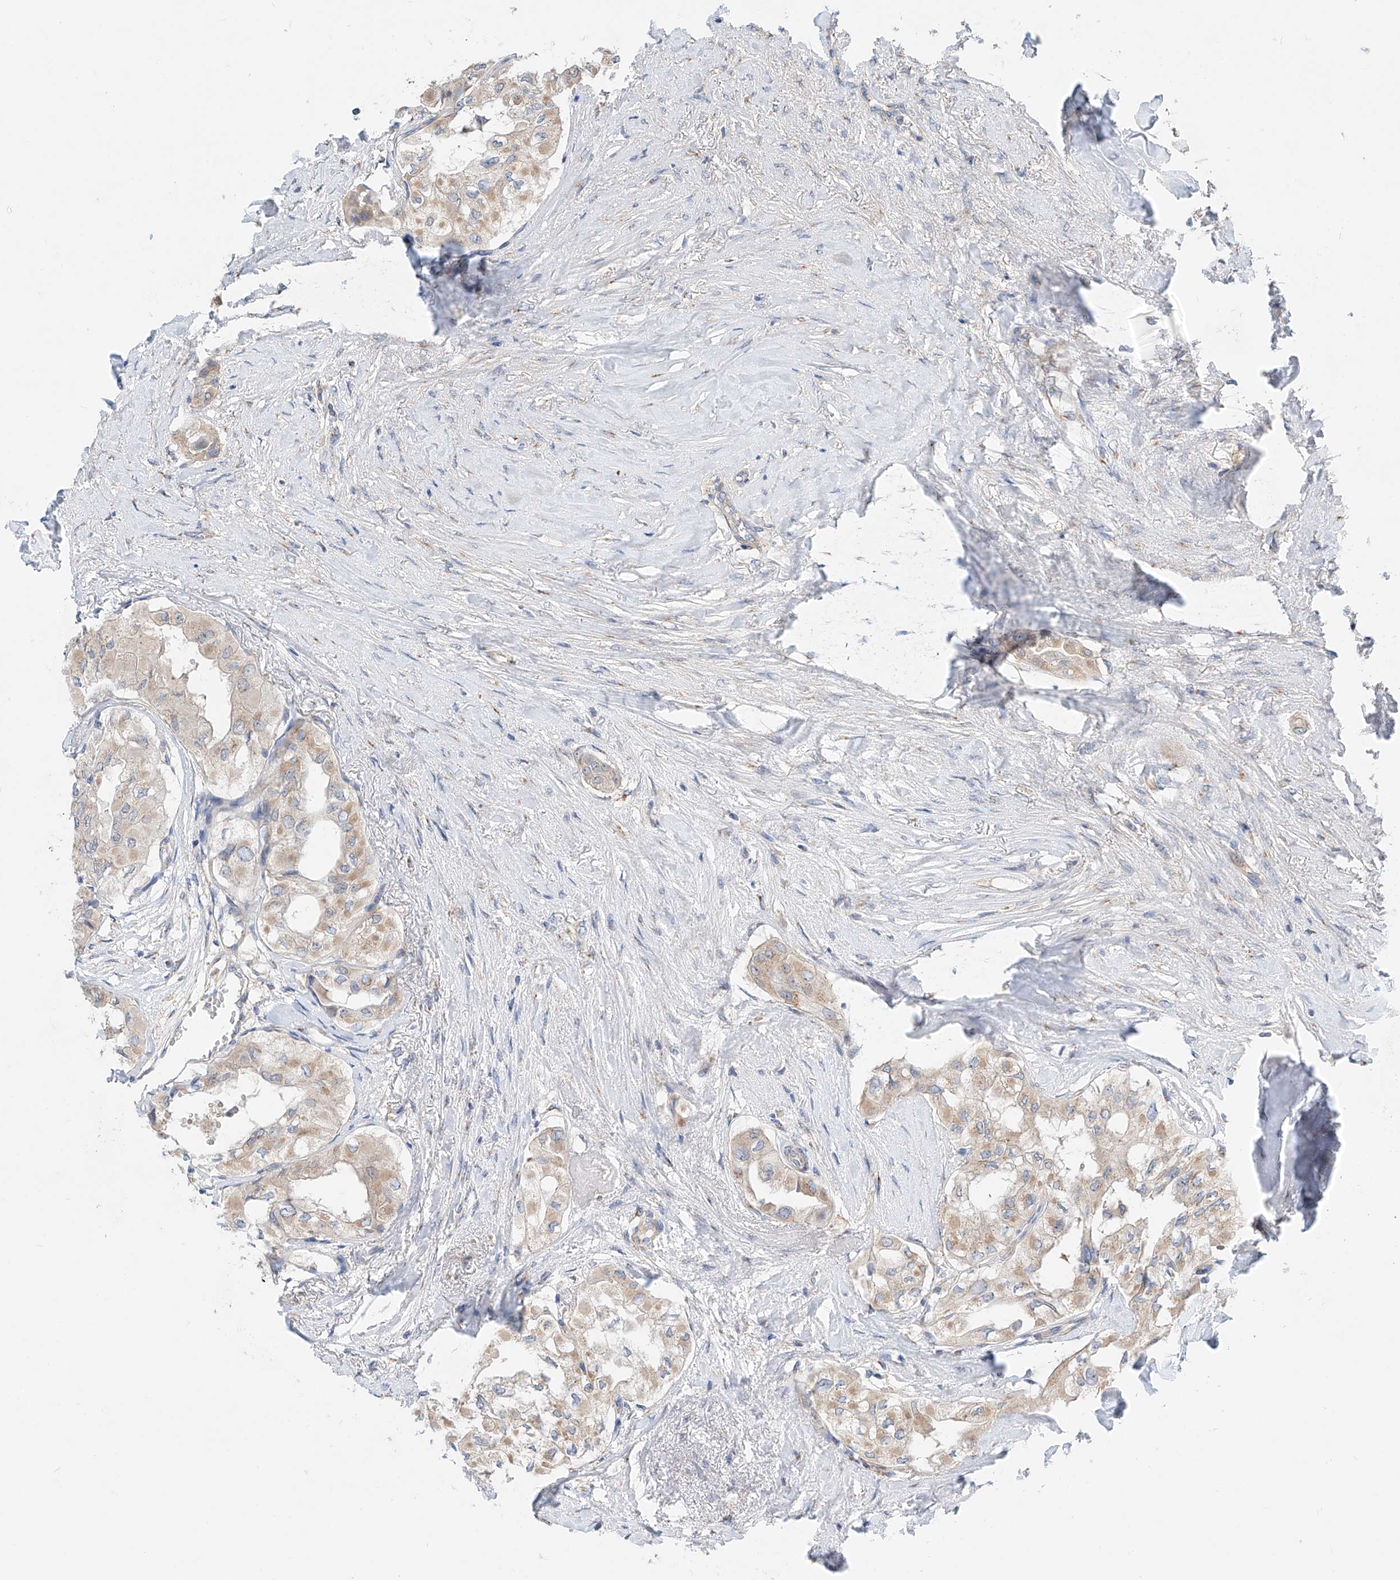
{"staining": {"intensity": "weak", "quantity": "25%-75%", "location": "cytoplasmic/membranous"}, "tissue": "thyroid cancer", "cell_type": "Tumor cells", "image_type": "cancer", "snomed": [{"axis": "morphology", "description": "Papillary adenocarcinoma, NOS"}, {"axis": "topography", "description": "Thyroid gland"}], "caption": "Immunohistochemical staining of thyroid papillary adenocarcinoma exhibits low levels of weak cytoplasmic/membranous protein positivity in about 25%-75% of tumor cells.", "gene": "SLC22A7", "patient": {"sex": "female", "age": 59}}